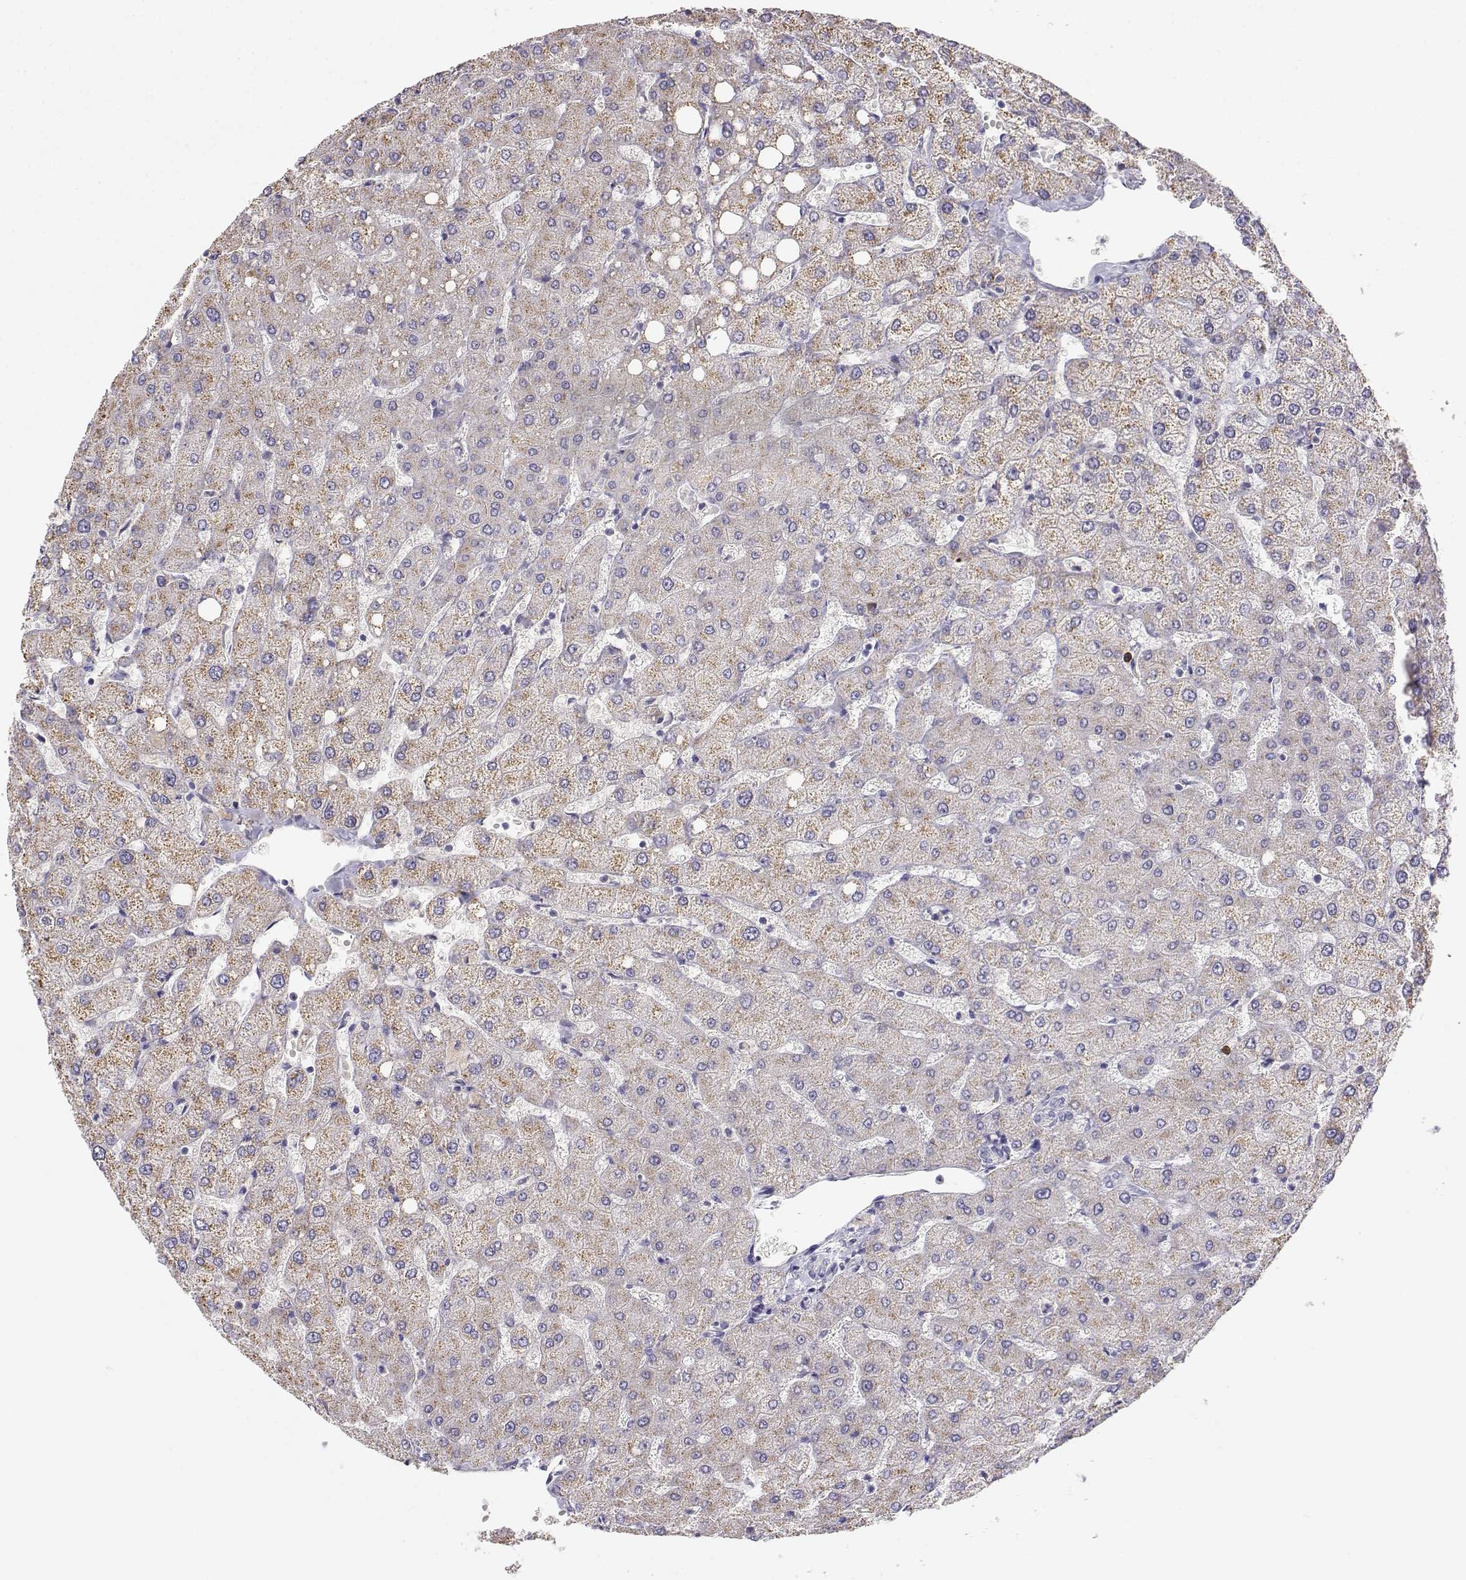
{"staining": {"intensity": "negative", "quantity": "none", "location": "none"}, "tissue": "liver", "cell_type": "Cholangiocytes", "image_type": "normal", "snomed": [{"axis": "morphology", "description": "Normal tissue, NOS"}, {"axis": "topography", "description": "Liver"}], "caption": "The histopathology image reveals no significant positivity in cholangiocytes of liver. (DAB (3,3'-diaminobenzidine) immunohistochemistry, high magnification).", "gene": "CDHR1", "patient": {"sex": "female", "age": 54}}